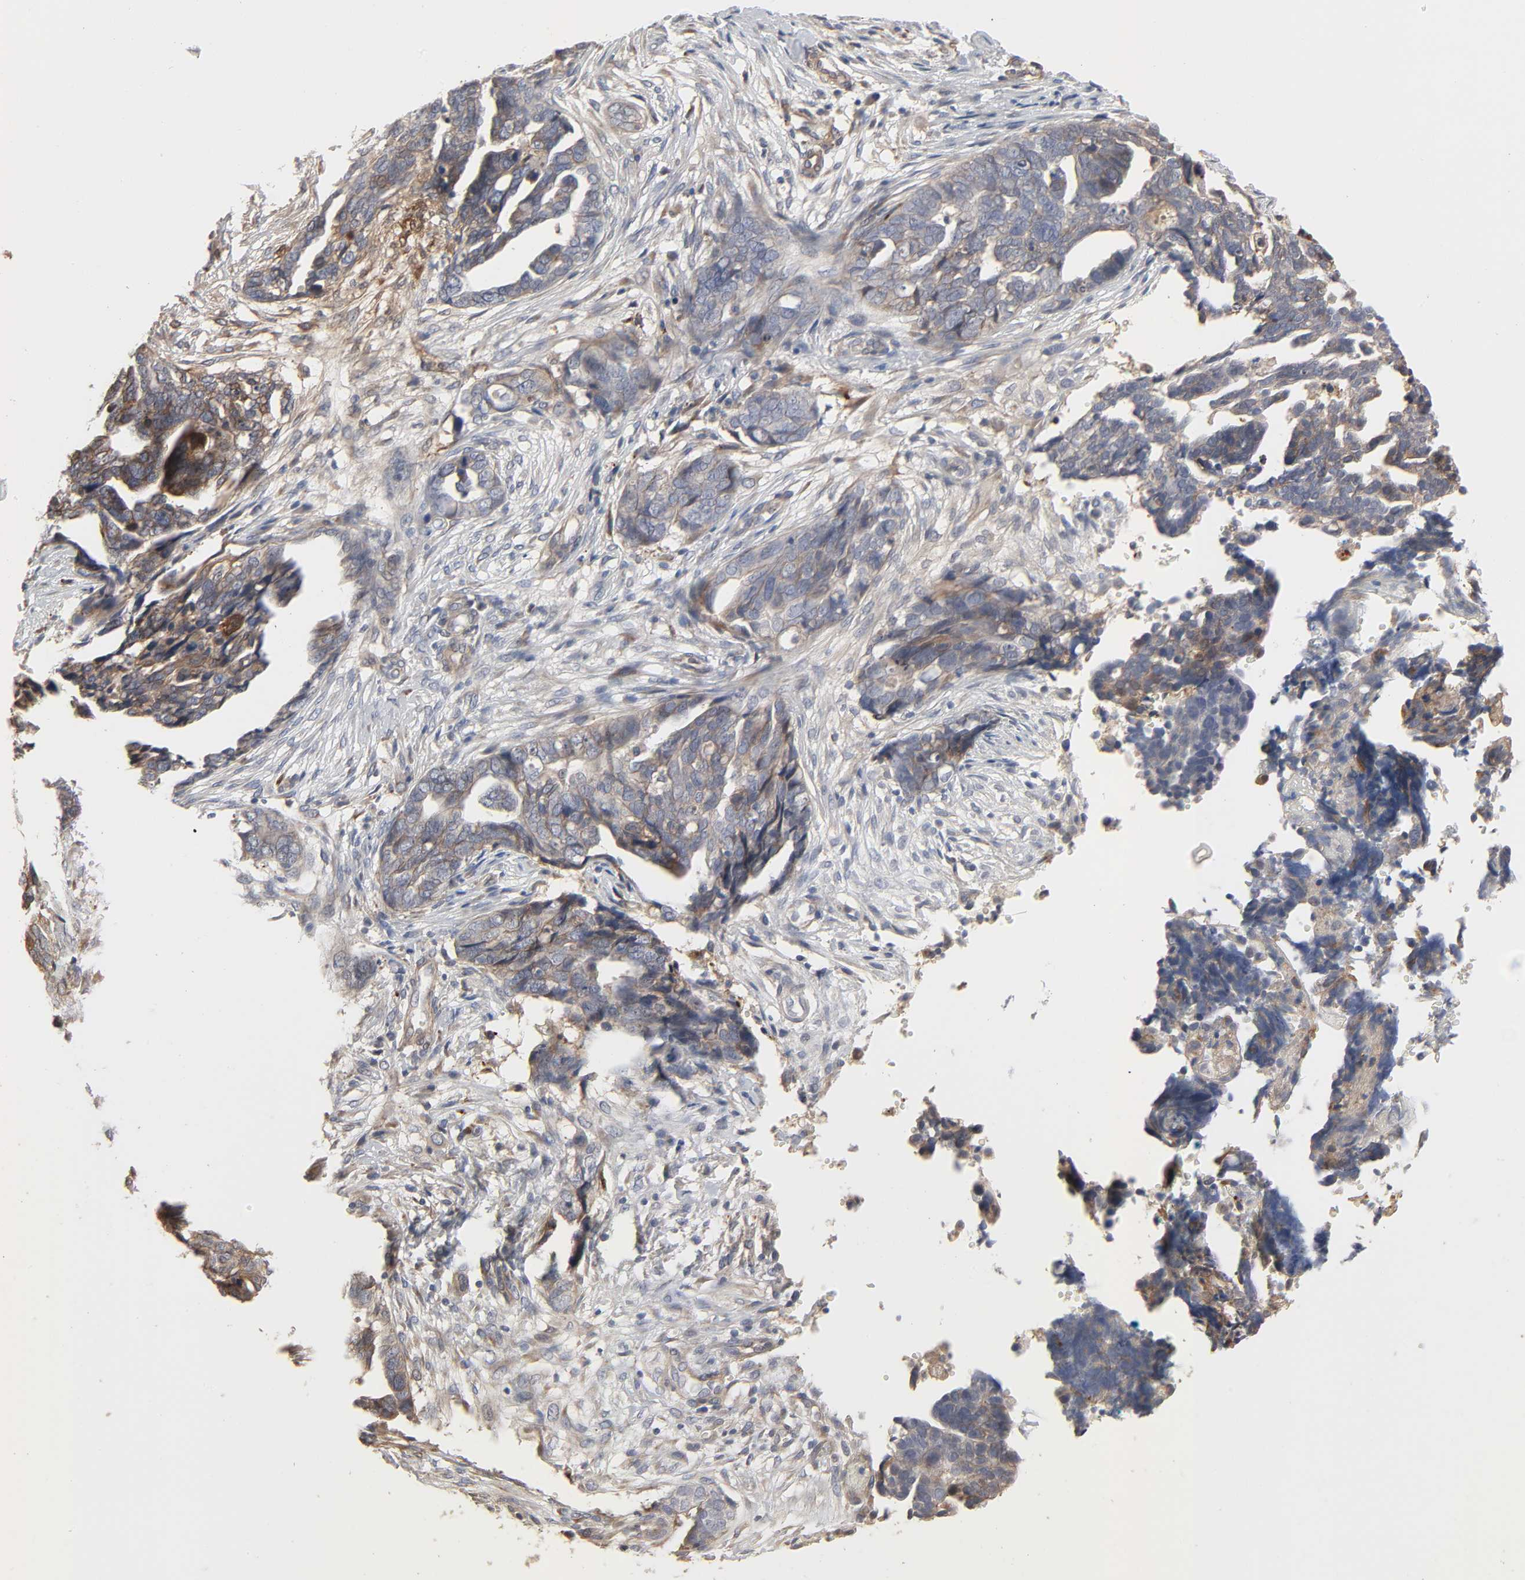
{"staining": {"intensity": "weak", "quantity": ">75%", "location": "cytoplasmic/membranous"}, "tissue": "ovarian cancer", "cell_type": "Tumor cells", "image_type": "cancer", "snomed": [{"axis": "morphology", "description": "Normal tissue, NOS"}, {"axis": "morphology", "description": "Cystadenocarcinoma, serous, NOS"}, {"axis": "topography", "description": "Fallopian tube"}, {"axis": "topography", "description": "Ovary"}], "caption": "Ovarian cancer stained with a brown dye exhibits weak cytoplasmic/membranous positive positivity in about >75% of tumor cells.", "gene": "NDRG2", "patient": {"sex": "female", "age": 56}}